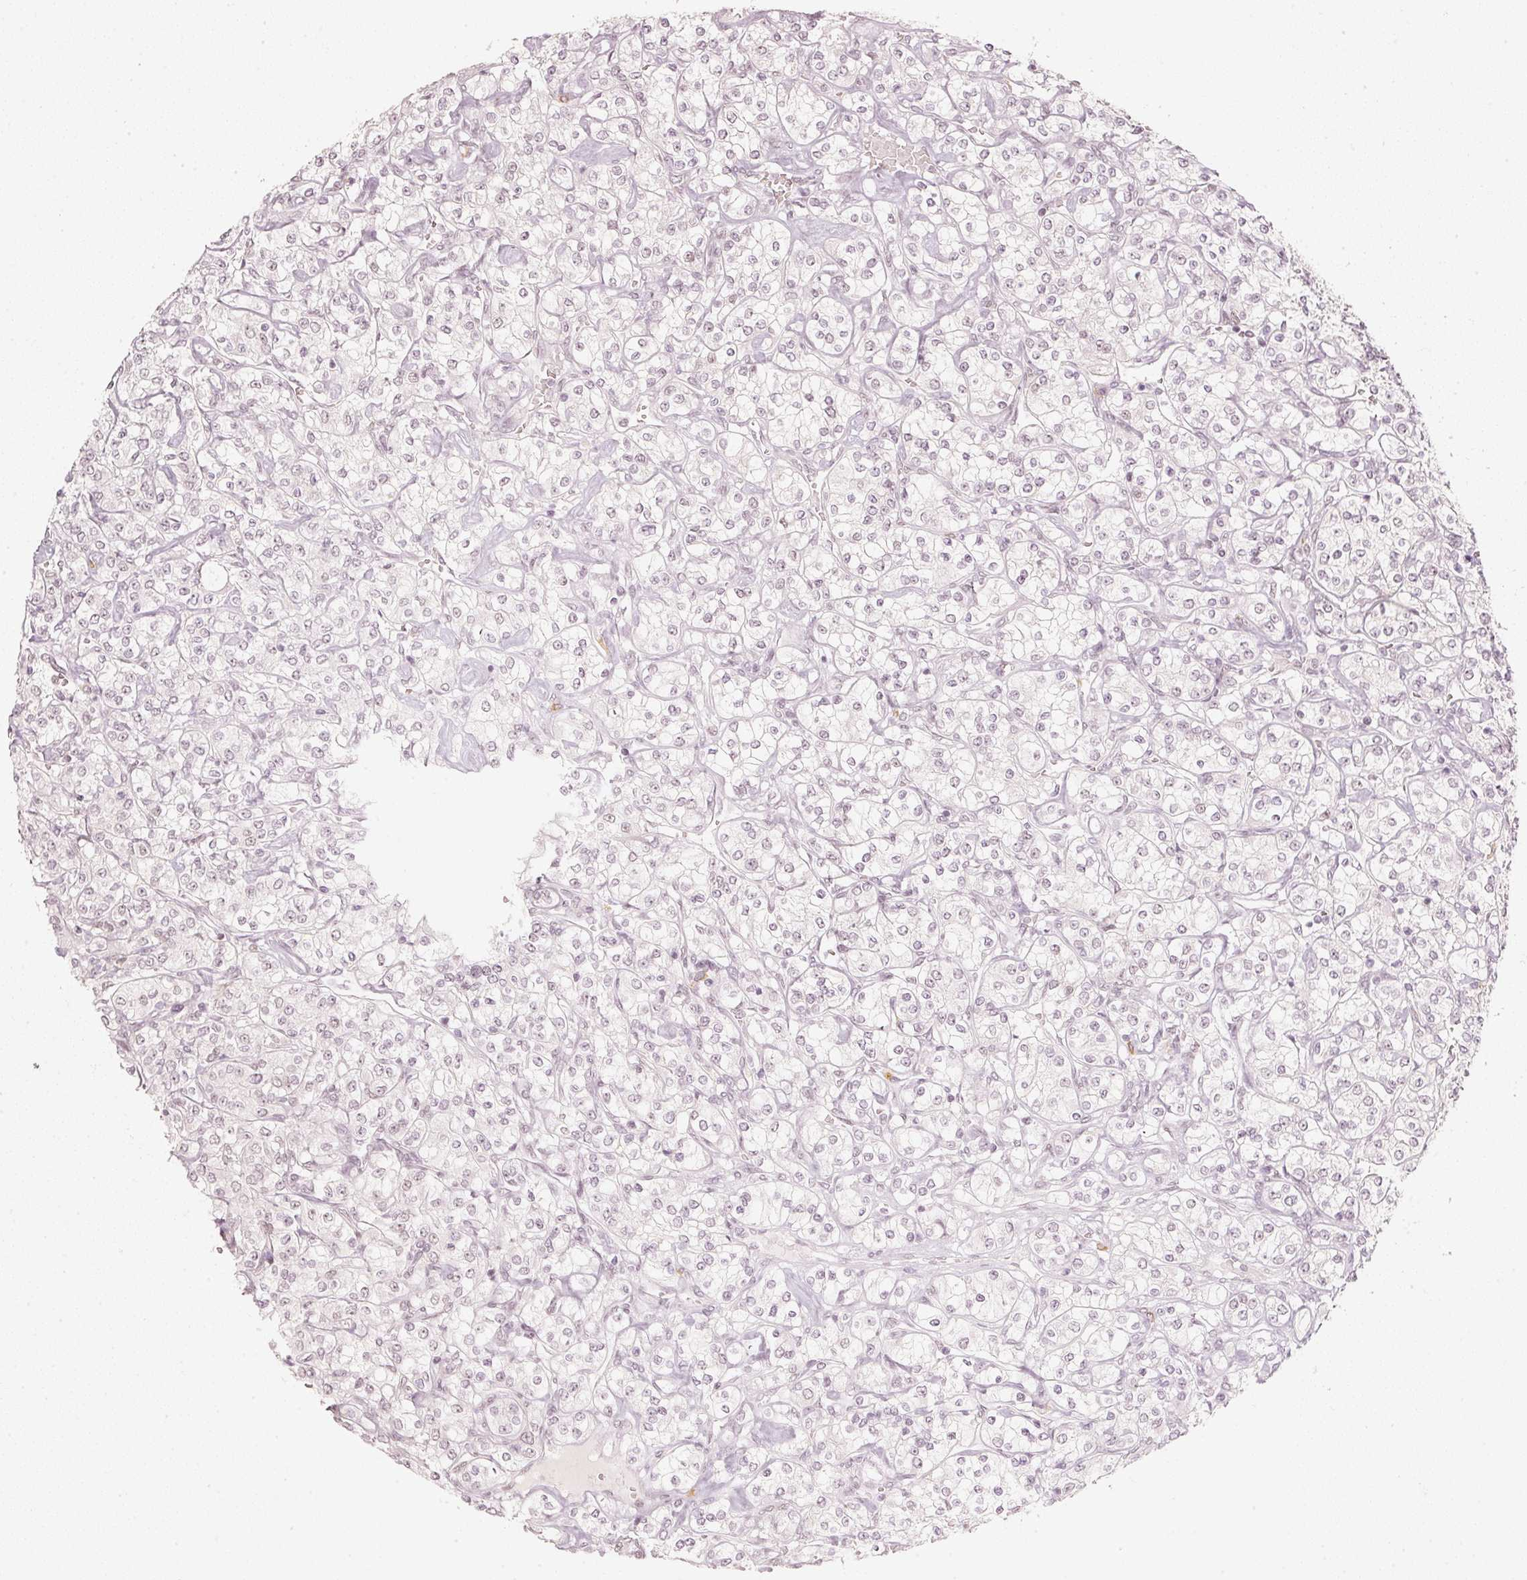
{"staining": {"intensity": "negative", "quantity": "none", "location": "none"}, "tissue": "renal cancer", "cell_type": "Tumor cells", "image_type": "cancer", "snomed": [{"axis": "morphology", "description": "Adenocarcinoma, NOS"}, {"axis": "topography", "description": "Kidney"}], "caption": "Tumor cells show no significant positivity in adenocarcinoma (renal).", "gene": "PPP1R10", "patient": {"sex": "male", "age": 77}}